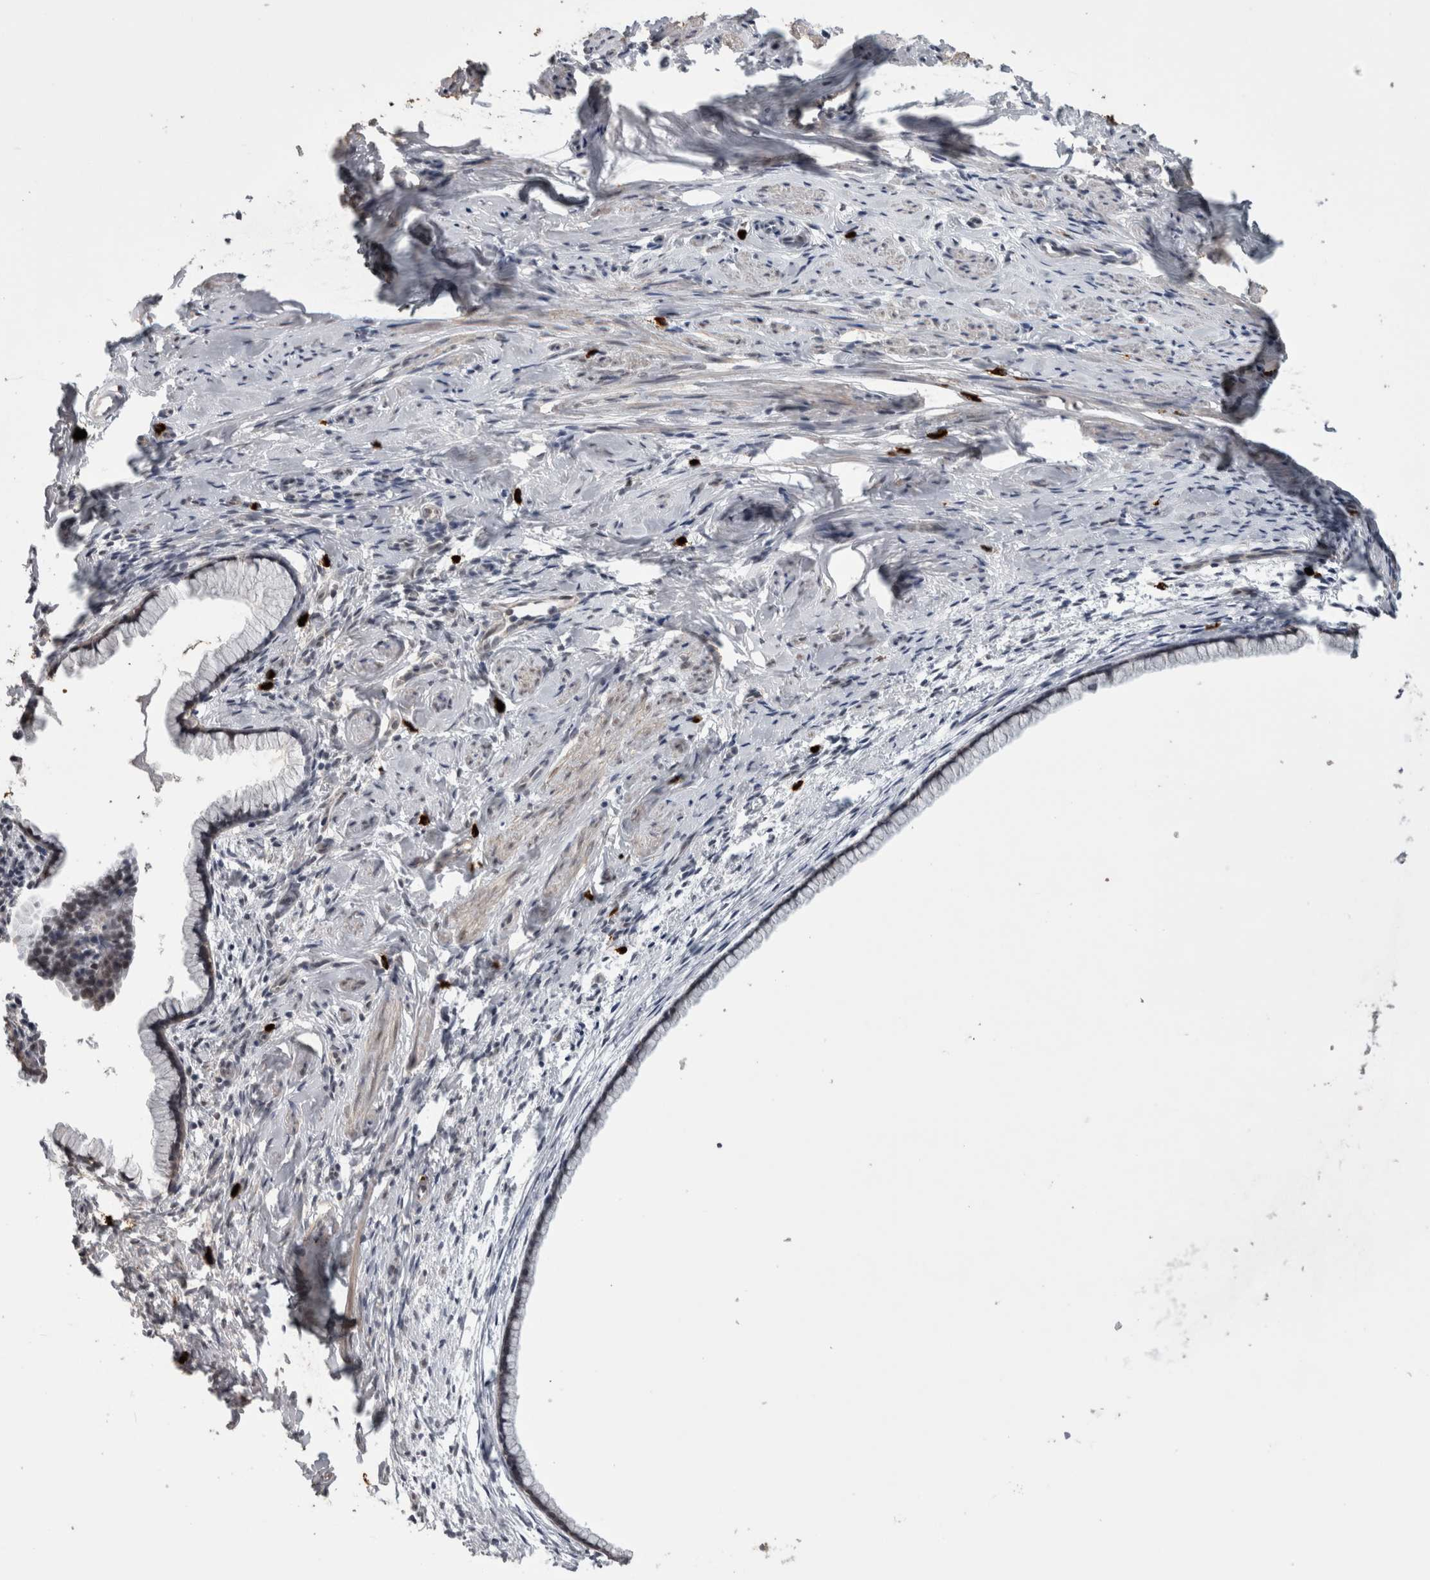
{"staining": {"intensity": "strong", "quantity": "<25%", "location": "cytoplasmic/membranous,nuclear"}, "tissue": "cervix", "cell_type": "Glandular cells", "image_type": "normal", "snomed": [{"axis": "morphology", "description": "Normal tissue, NOS"}, {"axis": "topography", "description": "Cervix"}], "caption": "The photomicrograph displays immunohistochemical staining of unremarkable cervix. There is strong cytoplasmic/membranous,nuclear staining is appreciated in about <25% of glandular cells.", "gene": "PEBP4", "patient": {"sex": "female", "age": 75}}